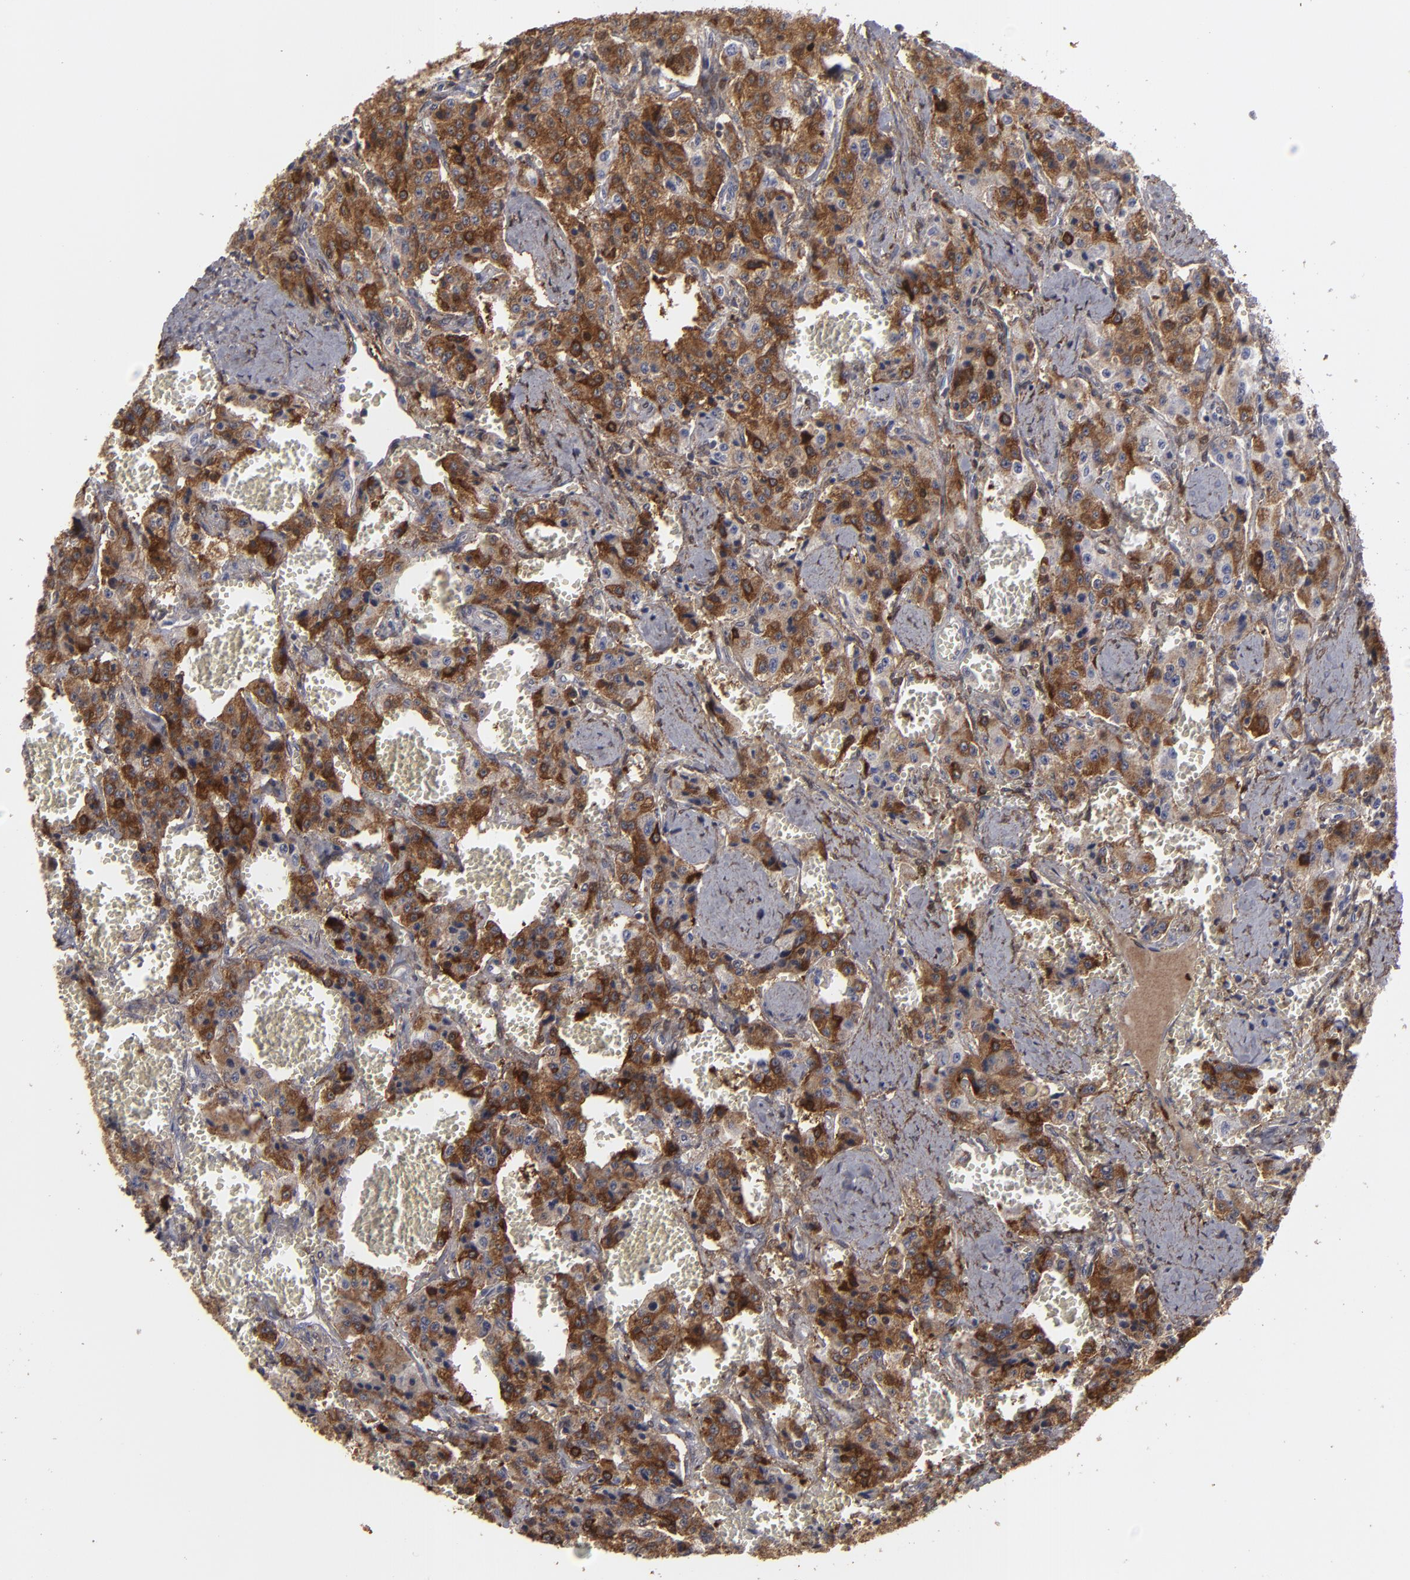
{"staining": {"intensity": "strong", "quantity": "25%-75%", "location": "cytoplasmic/membranous"}, "tissue": "carcinoid", "cell_type": "Tumor cells", "image_type": "cancer", "snomed": [{"axis": "morphology", "description": "Carcinoid, malignant, NOS"}, {"axis": "topography", "description": "Small intestine"}], "caption": "IHC of human carcinoid (malignant) demonstrates high levels of strong cytoplasmic/membranous positivity in about 25%-75% of tumor cells.", "gene": "SEMA3G", "patient": {"sex": "male", "age": 52}}